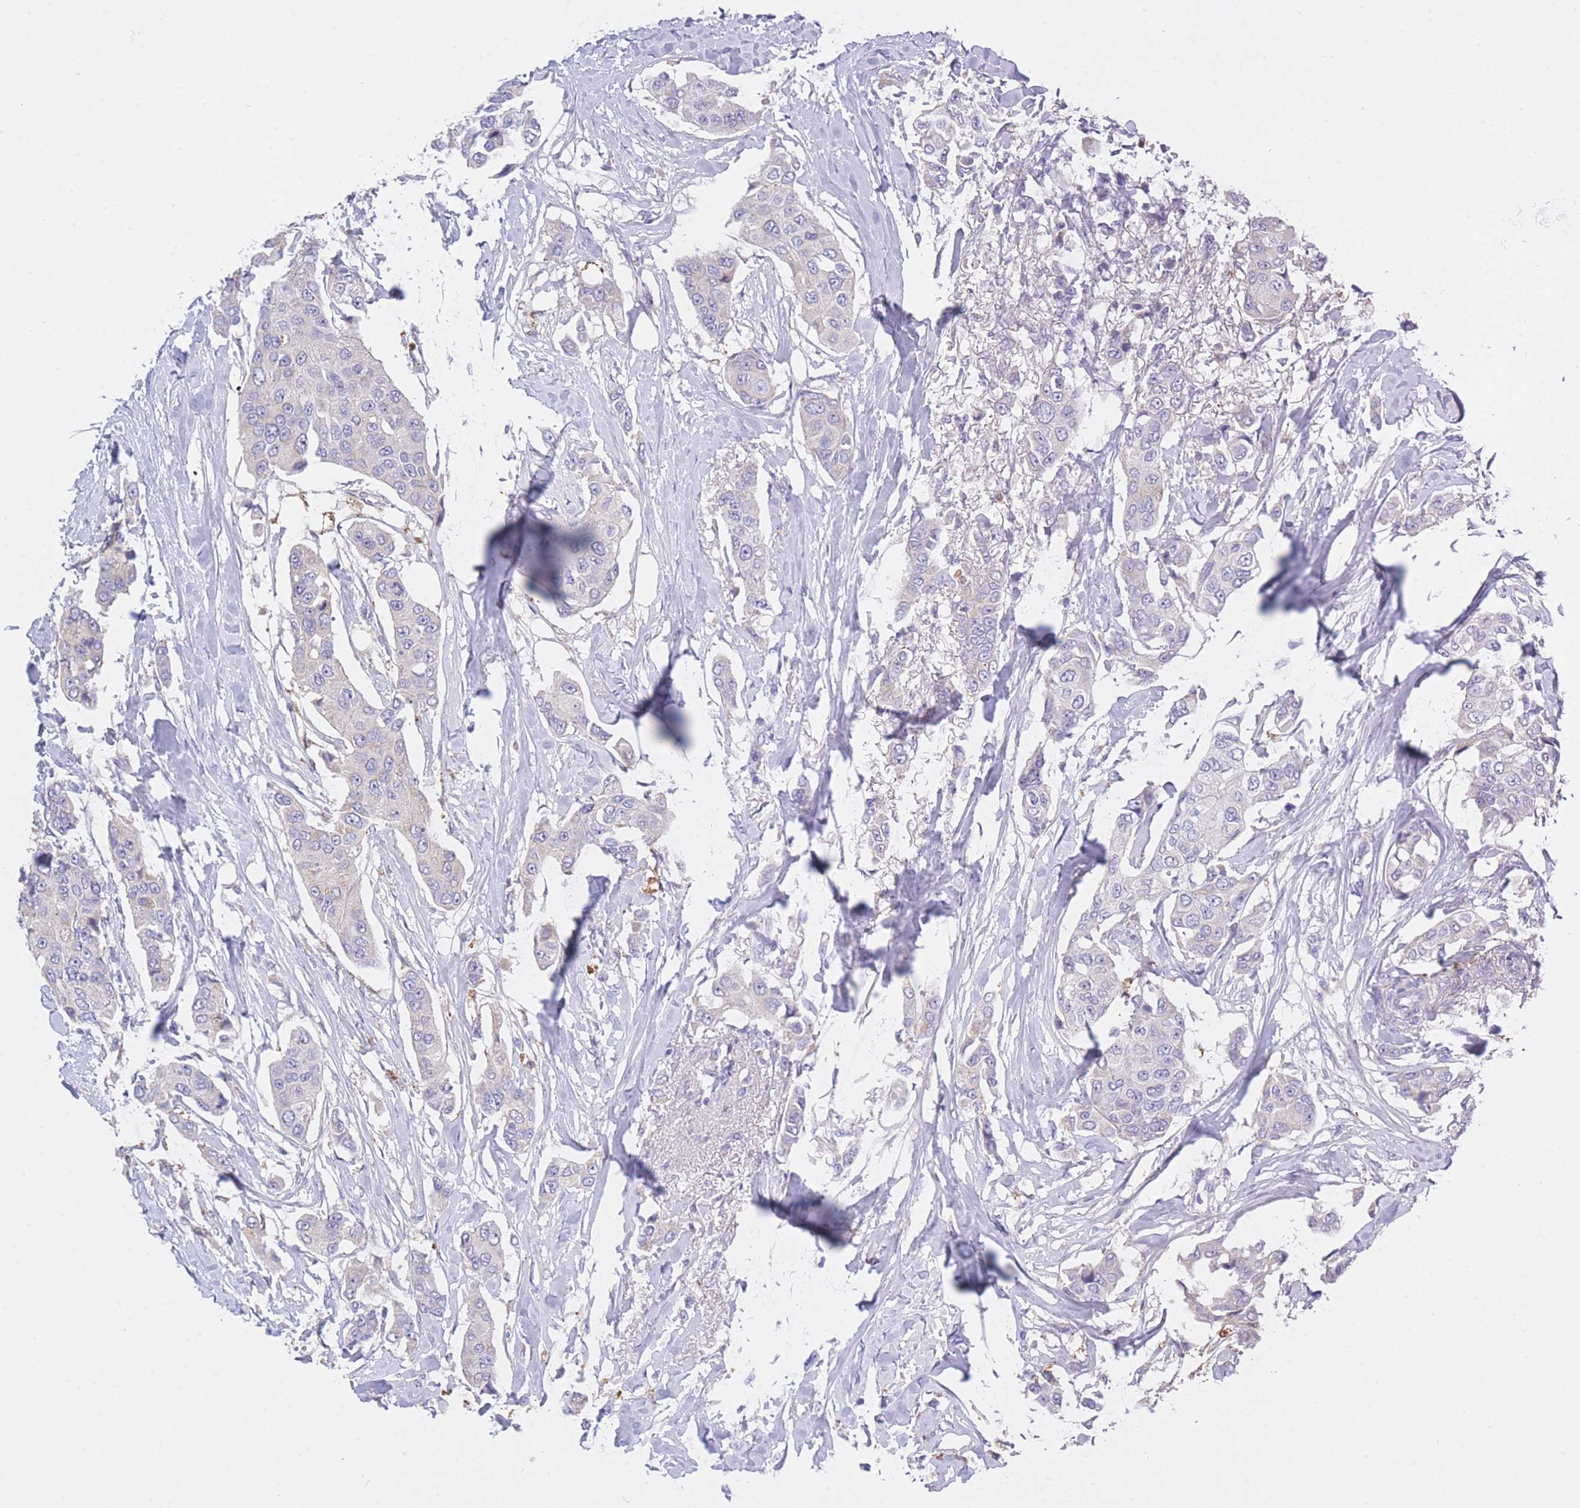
{"staining": {"intensity": "negative", "quantity": "none", "location": "none"}, "tissue": "breast cancer", "cell_type": "Tumor cells", "image_type": "cancer", "snomed": [{"axis": "morphology", "description": "Duct carcinoma"}, {"axis": "topography", "description": "Breast"}], "caption": "IHC of human breast intraductal carcinoma displays no positivity in tumor cells.", "gene": "CENPM", "patient": {"sex": "female", "age": 80}}